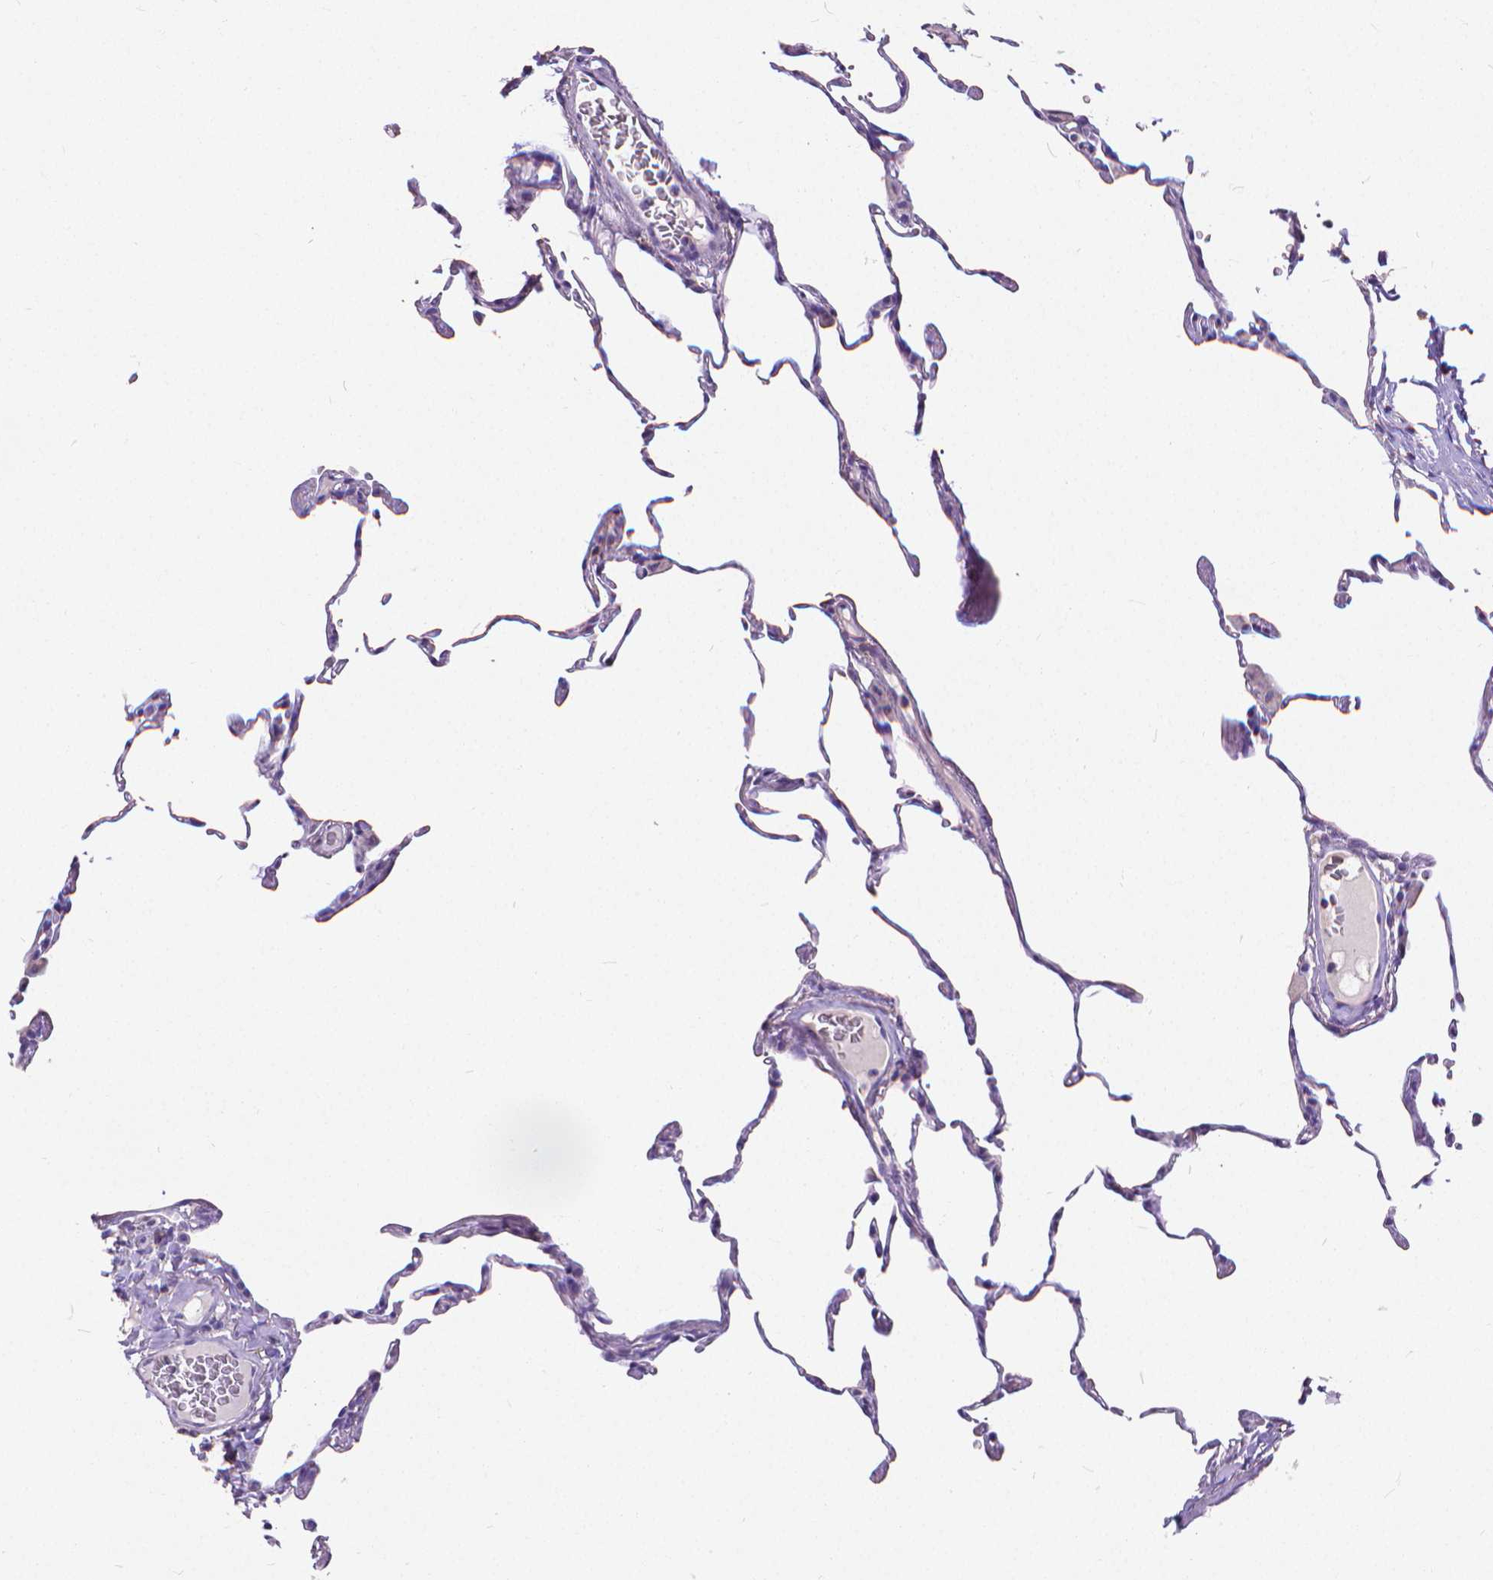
{"staining": {"intensity": "negative", "quantity": "none", "location": "none"}, "tissue": "lung", "cell_type": "Alveolar cells", "image_type": "normal", "snomed": [{"axis": "morphology", "description": "Normal tissue, NOS"}, {"axis": "topography", "description": "Lung"}], "caption": "Alveolar cells are negative for brown protein staining in unremarkable lung. The staining is performed using DAB brown chromogen with nuclei counter-stained in using hematoxylin.", "gene": "CD4", "patient": {"sex": "female", "age": 57}}